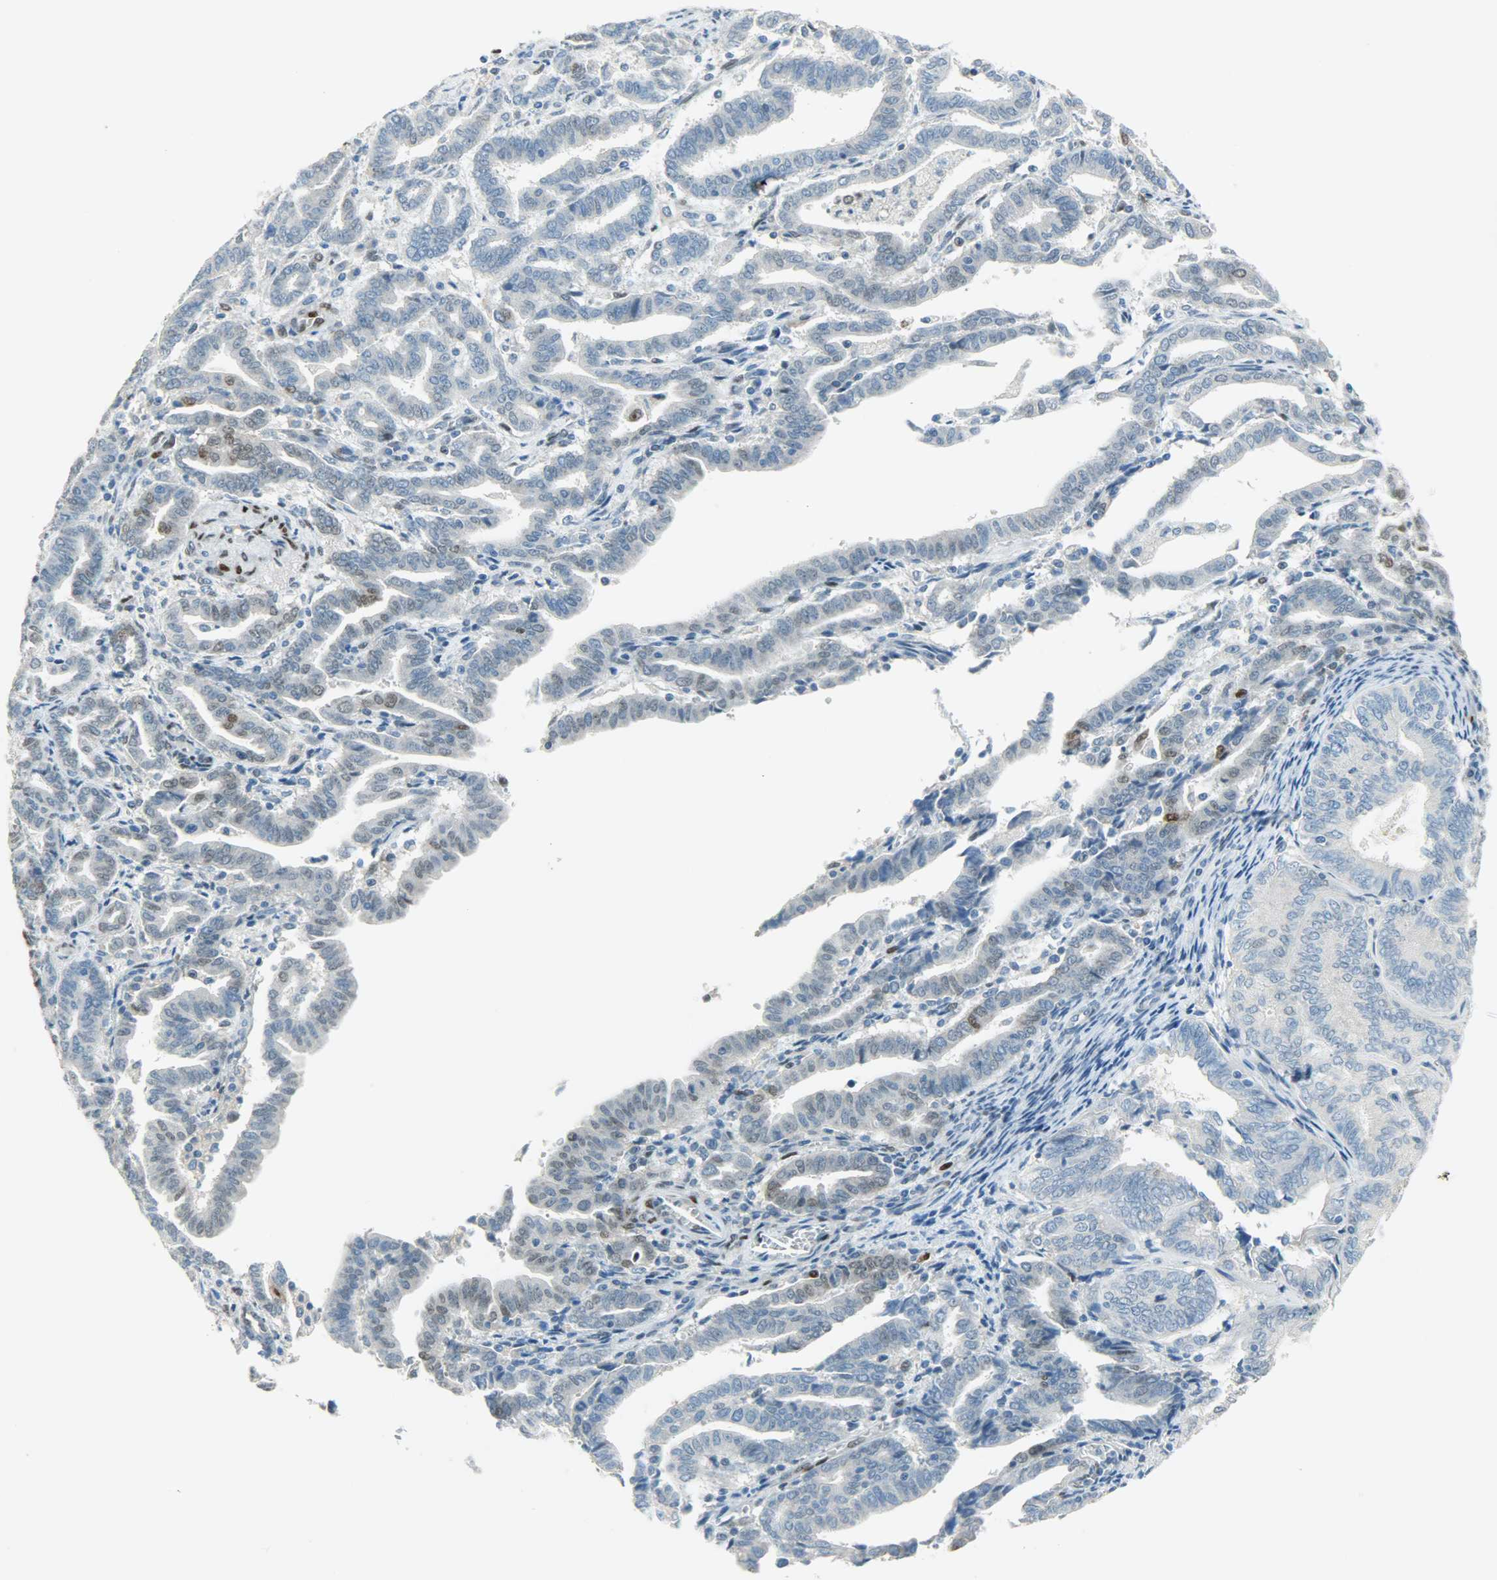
{"staining": {"intensity": "weak", "quantity": "<25%", "location": "nuclear"}, "tissue": "endometrial cancer", "cell_type": "Tumor cells", "image_type": "cancer", "snomed": [{"axis": "morphology", "description": "Adenocarcinoma, NOS"}, {"axis": "topography", "description": "Uterus"}], "caption": "Tumor cells show no significant protein staining in adenocarcinoma (endometrial).", "gene": "JUNB", "patient": {"sex": "female", "age": 83}}